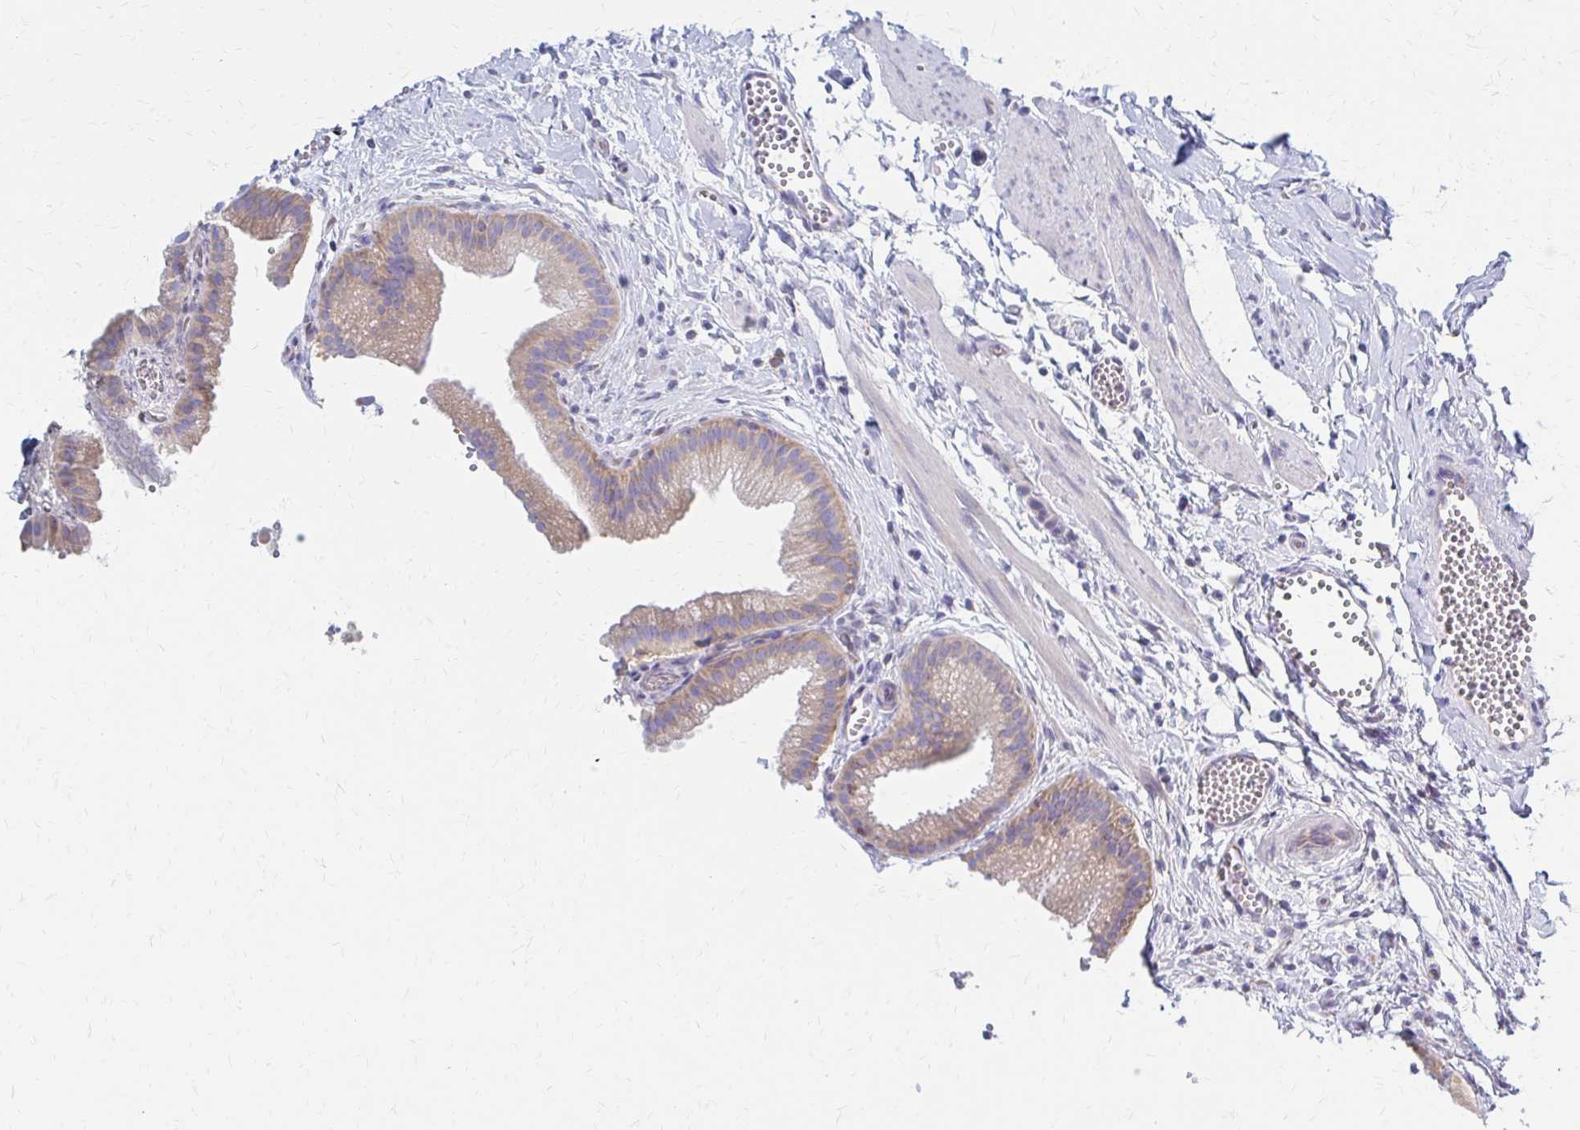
{"staining": {"intensity": "weak", "quantity": "25%-75%", "location": "cytoplasmic/membranous"}, "tissue": "gallbladder", "cell_type": "Glandular cells", "image_type": "normal", "snomed": [{"axis": "morphology", "description": "Normal tissue, NOS"}, {"axis": "topography", "description": "Gallbladder"}], "caption": "This is an image of IHC staining of unremarkable gallbladder, which shows weak staining in the cytoplasmic/membranous of glandular cells.", "gene": "RPL27A", "patient": {"sex": "female", "age": 63}}